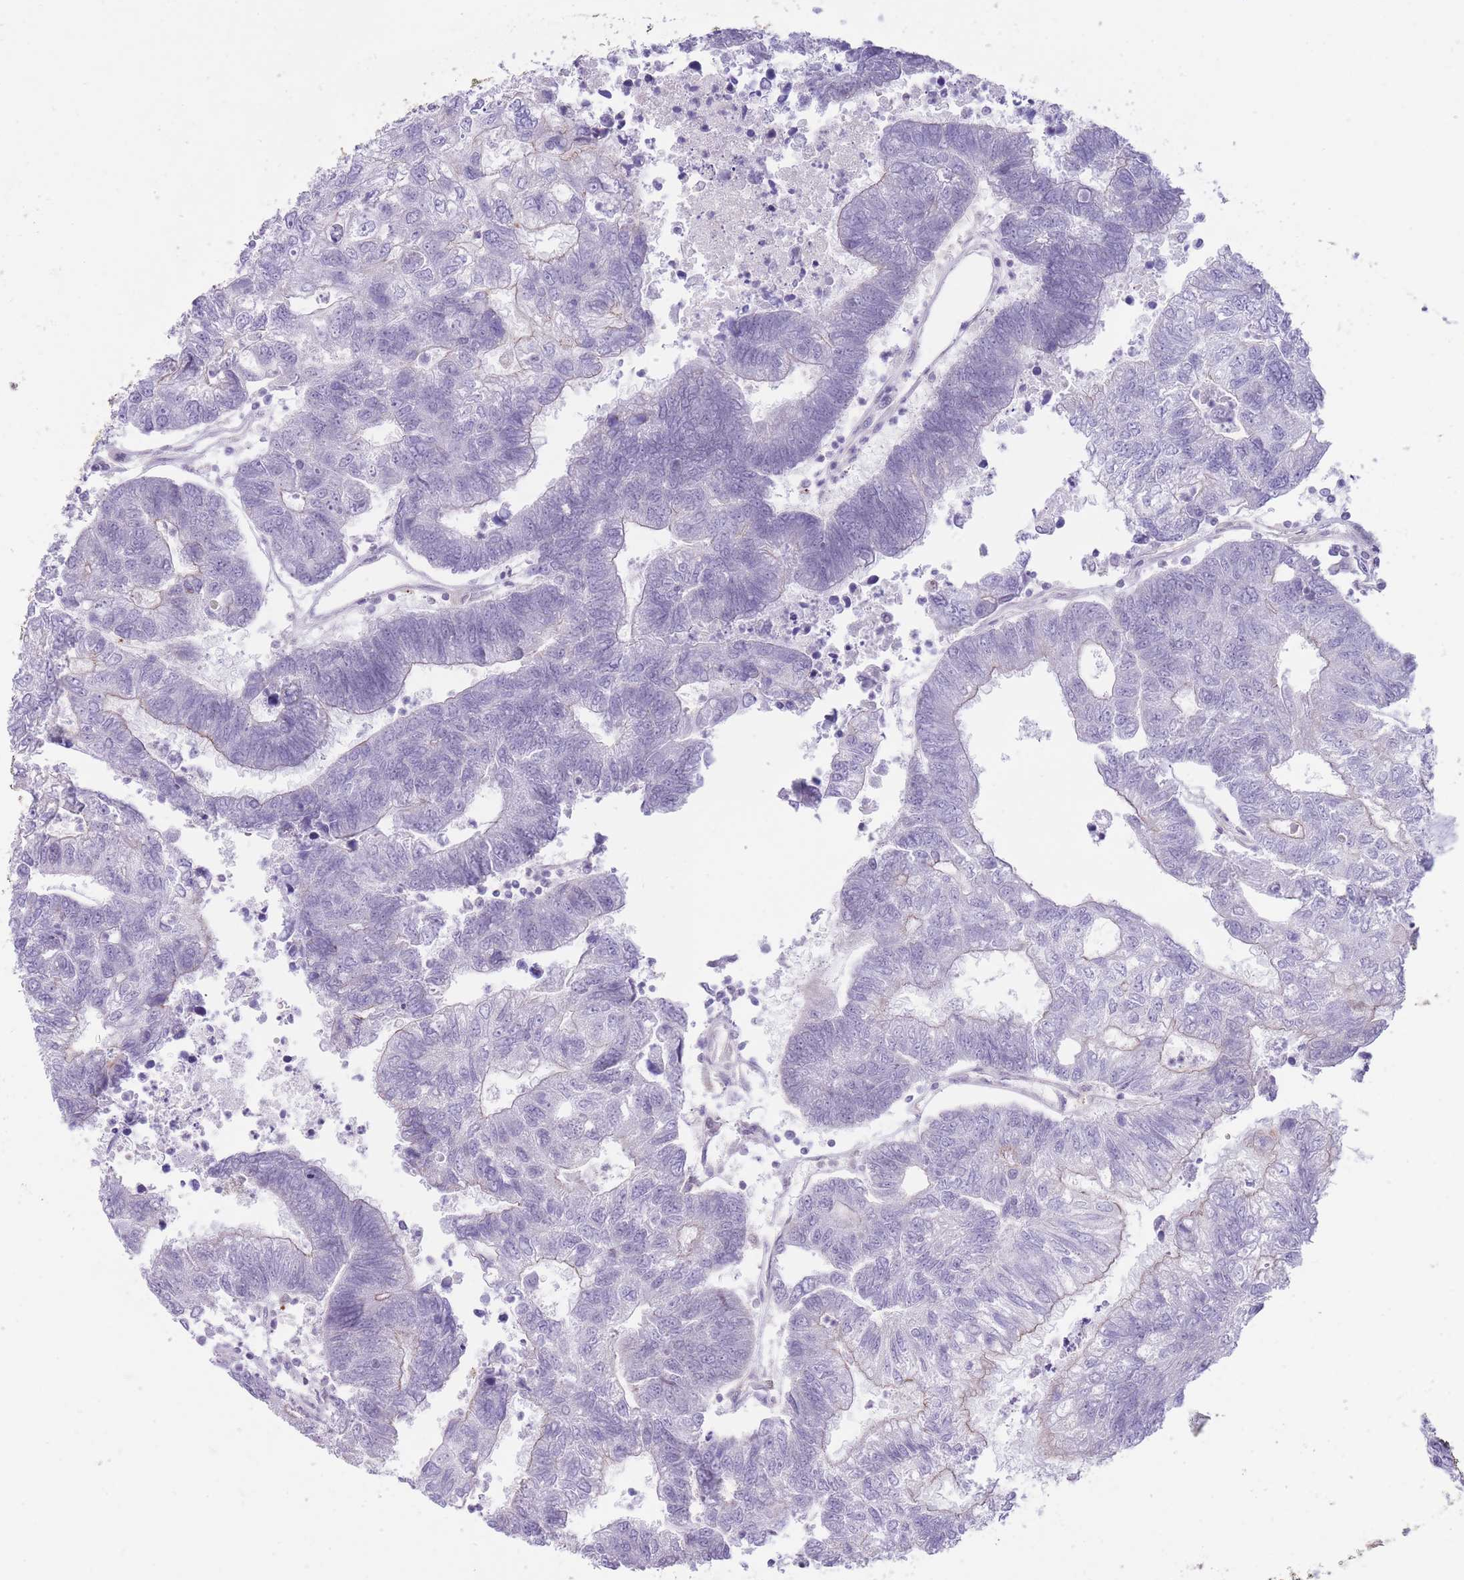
{"staining": {"intensity": "negative", "quantity": "none", "location": "none"}, "tissue": "colorectal cancer", "cell_type": "Tumor cells", "image_type": "cancer", "snomed": [{"axis": "morphology", "description": "Adenocarcinoma, NOS"}, {"axis": "topography", "description": "Colon"}], "caption": "Tumor cells are negative for brown protein staining in colorectal adenocarcinoma.", "gene": "OR11H12", "patient": {"sex": "female", "age": 48}}